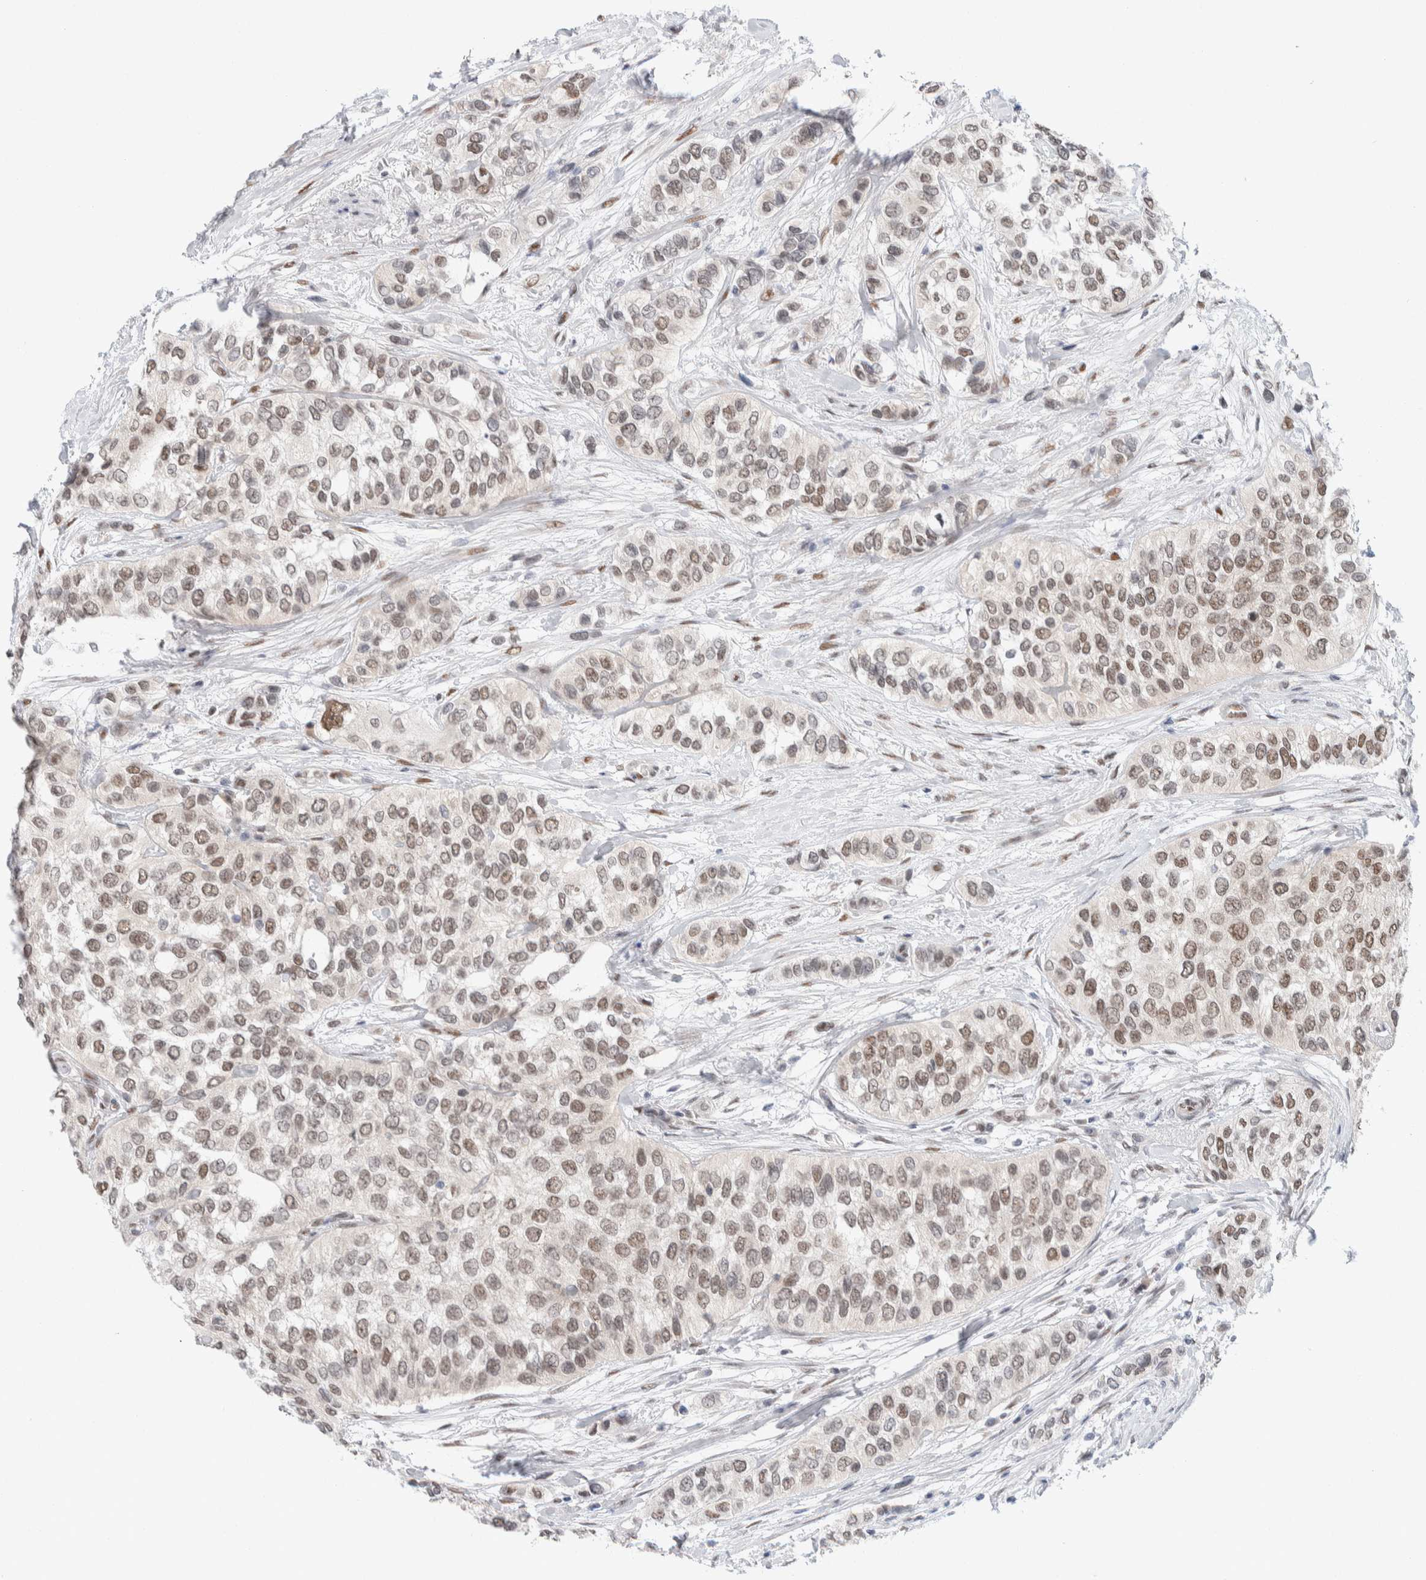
{"staining": {"intensity": "moderate", "quantity": "25%-75%", "location": "nuclear"}, "tissue": "urothelial cancer", "cell_type": "Tumor cells", "image_type": "cancer", "snomed": [{"axis": "morphology", "description": "Urothelial carcinoma, High grade"}, {"axis": "topography", "description": "Urinary bladder"}], "caption": "High-grade urothelial carcinoma was stained to show a protein in brown. There is medium levels of moderate nuclear positivity in about 25%-75% of tumor cells.", "gene": "PRMT1", "patient": {"sex": "female", "age": 56}}